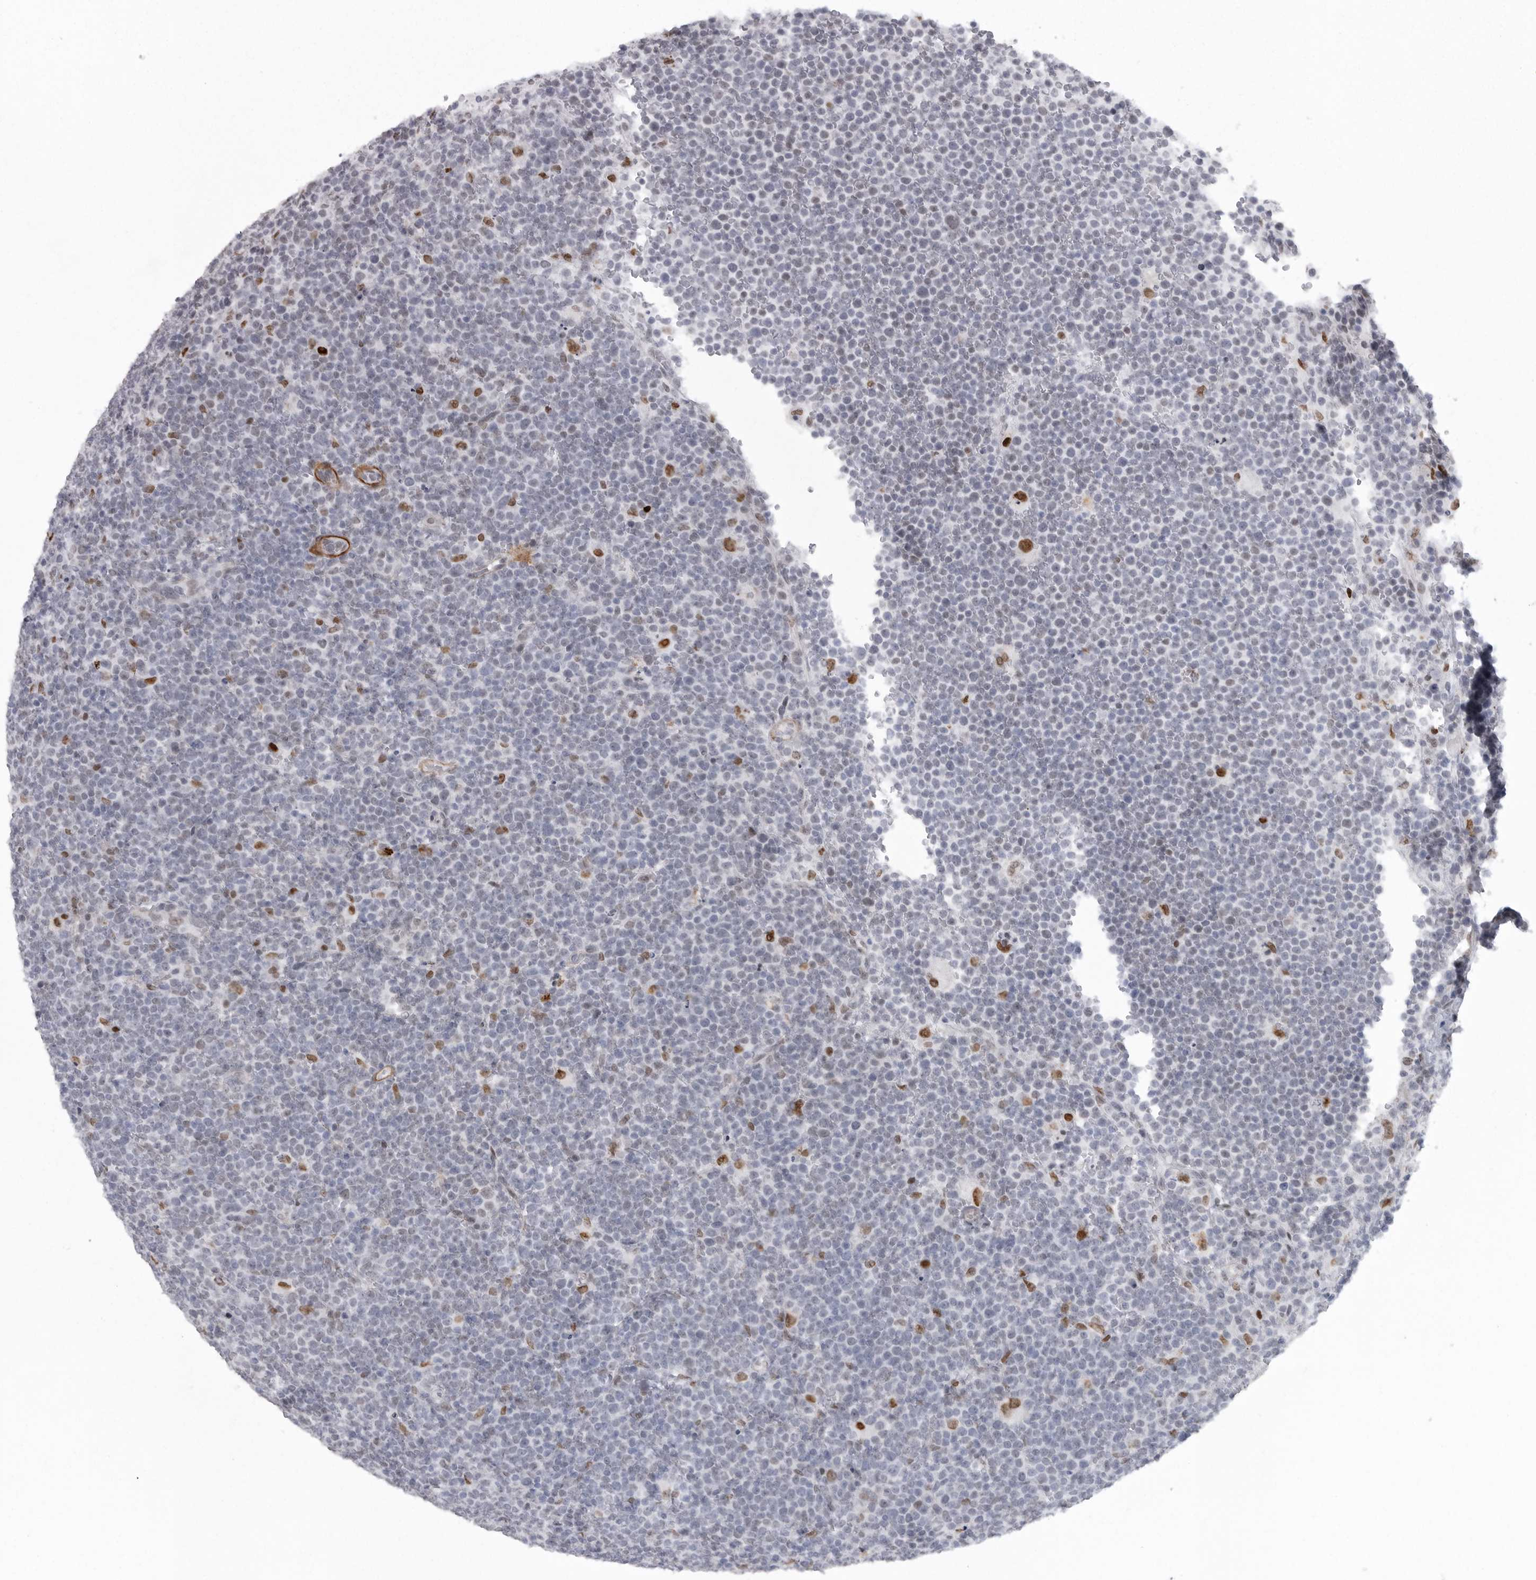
{"staining": {"intensity": "negative", "quantity": "none", "location": "none"}, "tissue": "lymphoma", "cell_type": "Tumor cells", "image_type": "cancer", "snomed": [{"axis": "morphology", "description": "Malignant lymphoma, non-Hodgkin's type, High grade"}, {"axis": "topography", "description": "Lymph node"}], "caption": "Tumor cells are negative for brown protein staining in malignant lymphoma, non-Hodgkin's type (high-grade).", "gene": "HMGN3", "patient": {"sex": "male", "age": 61}}